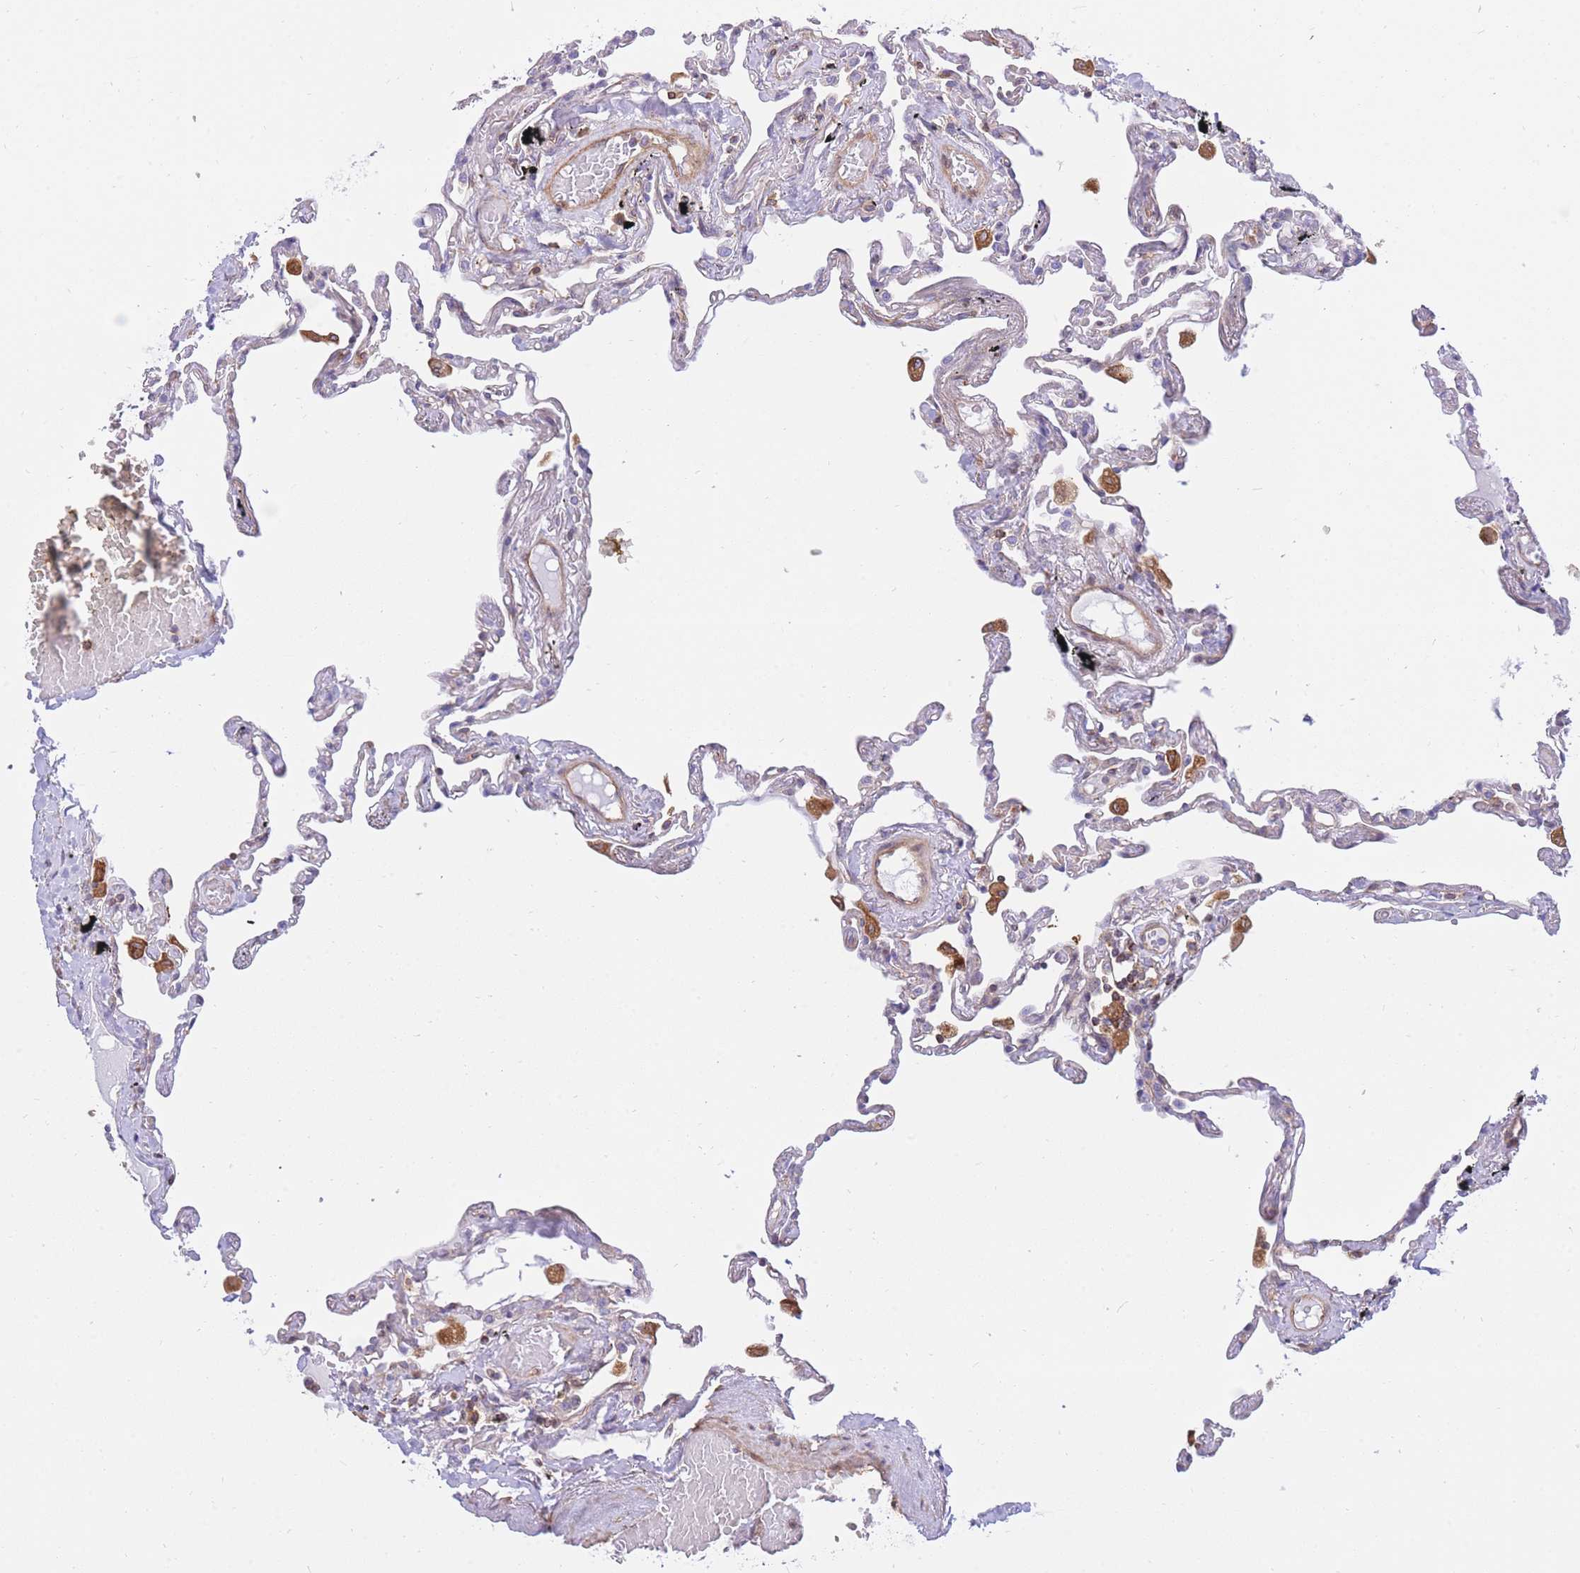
{"staining": {"intensity": "negative", "quantity": "none", "location": "none"}, "tissue": "lung", "cell_type": "Alveolar cells", "image_type": "normal", "snomed": [{"axis": "morphology", "description": "Normal tissue, NOS"}, {"axis": "topography", "description": "Lung"}], "caption": "Alveolar cells show no significant positivity in unremarkable lung. (Immunohistochemistry (ihc), brightfield microscopy, high magnification).", "gene": "REM1", "patient": {"sex": "female", "age": 67}}